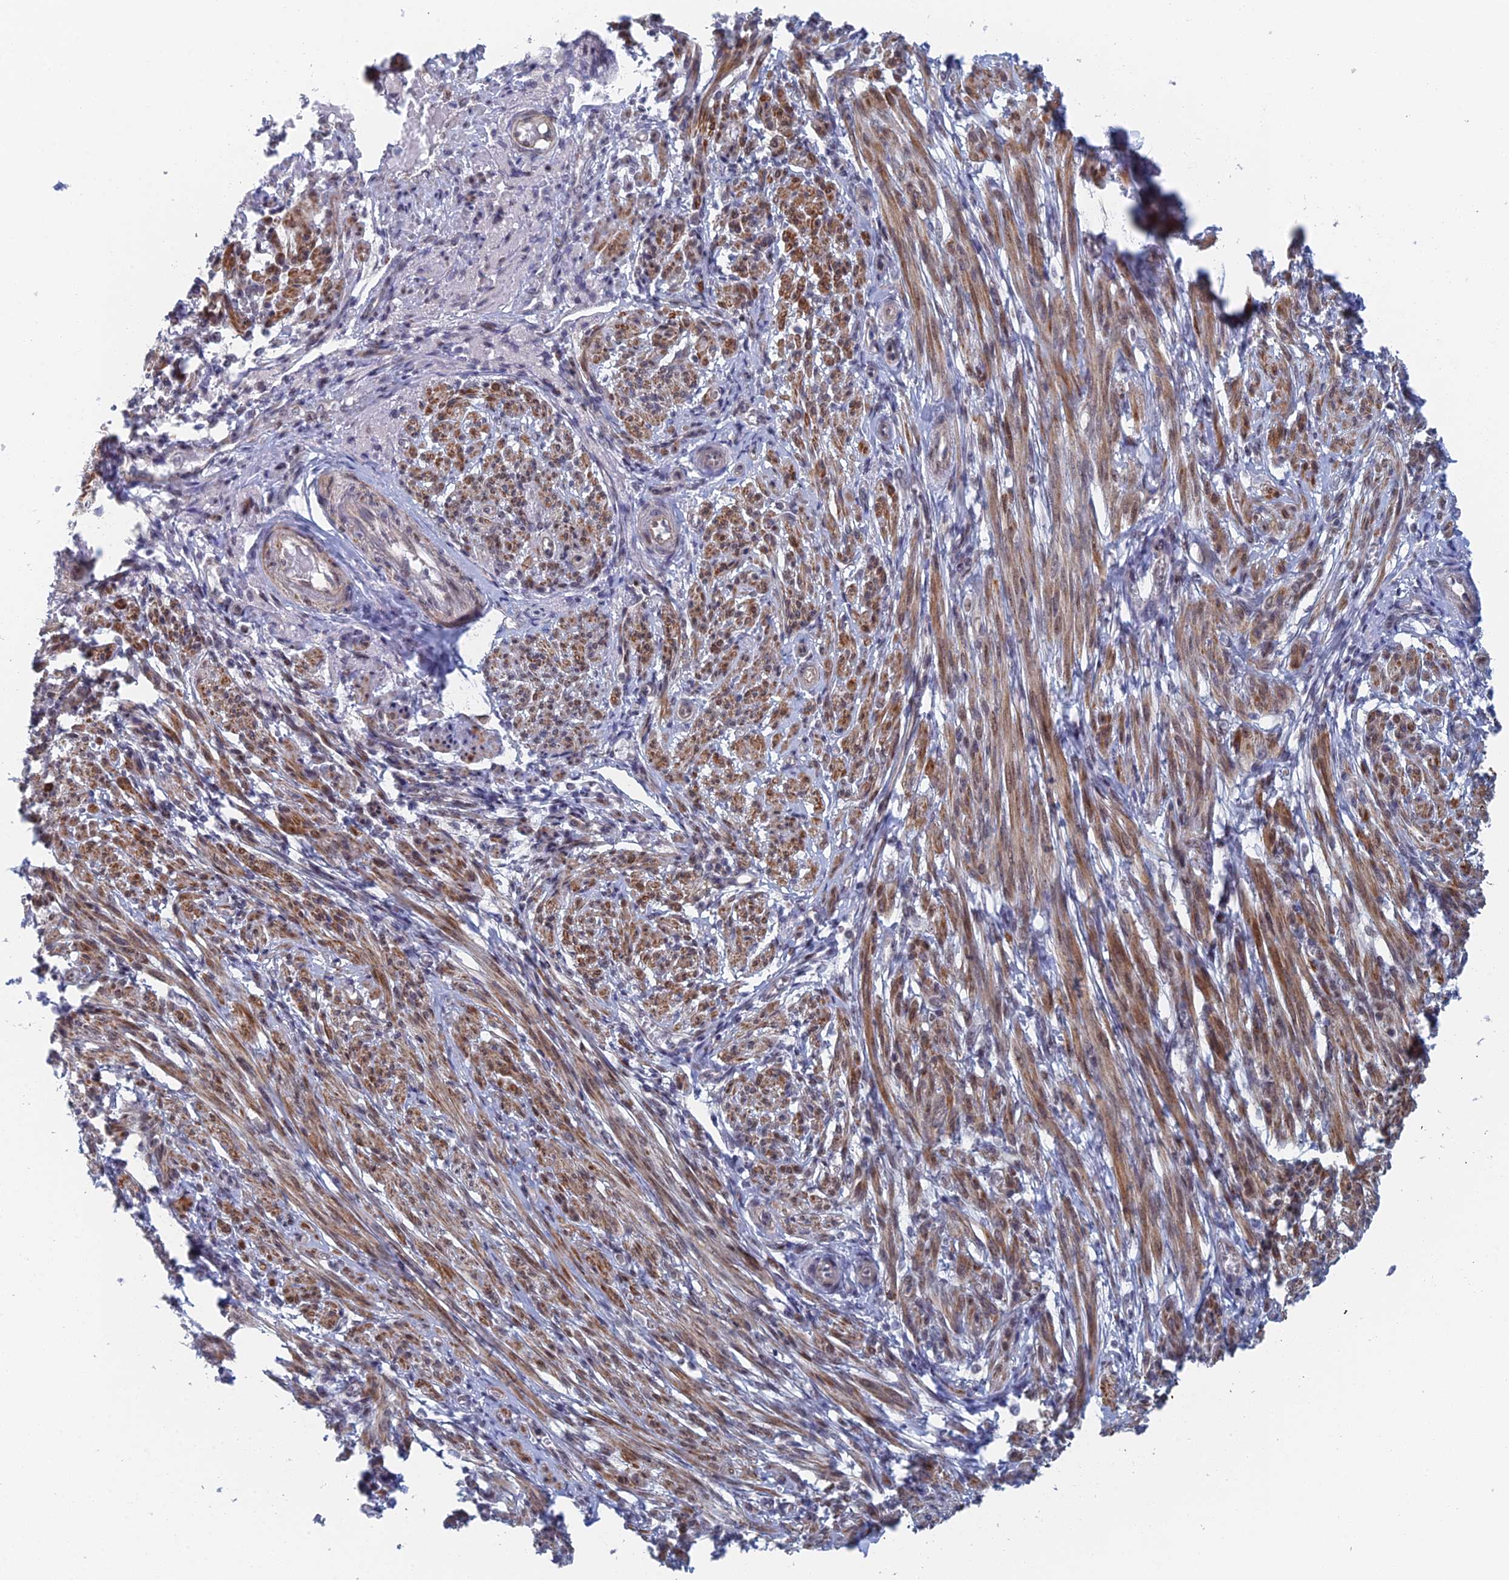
{"staining": {"intensity": "strong", "quantity": "25%-75%", "location": "cytoplasmic/membranous"}, "tissue": "smooth muscle", "cell_type": "Smooth muscle cells", "image_type": "normal", "snomed": [{"axis": "morphology", "description": "Normal tissue, NOS"}, {"axis": "topography", "description": "Smooth muscle"}], "caption": "Immunohistochemical staining of normal human smooth muscle shows strong cytoplasmic/membranous protein positivity in about 25%-75% of smooth muscle cells. The protein of interest is shown in brown color, while the nuclei are stained blue.", "gene": "GMNC", "patient": {"sex": "female", "age": 39}}